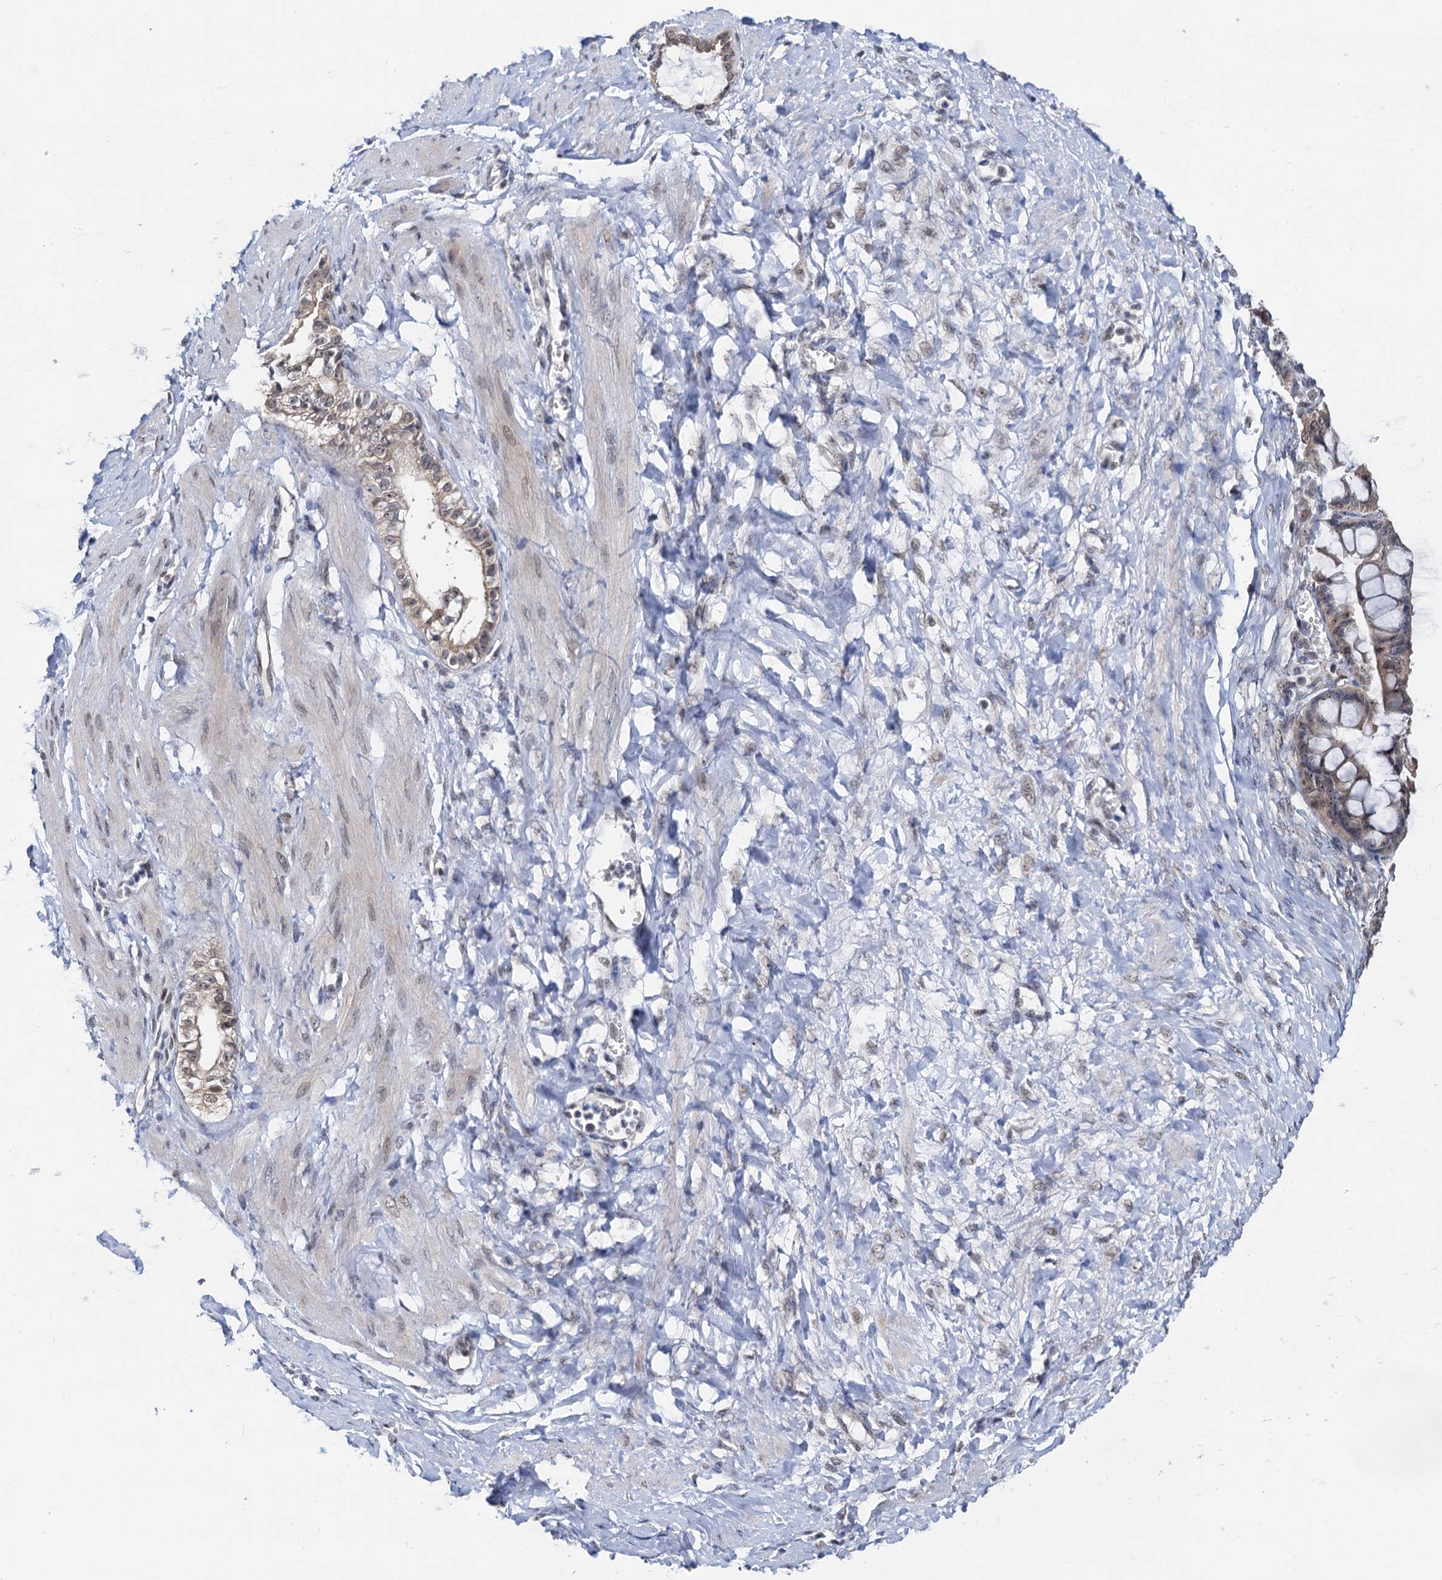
{"staining": {"intensity": "weak", "quantity": "25%-75%", "location": "cytoplasmic/membranous,nuclear"}, "tissue": "ovarian cancer", "cell_type": "Tumor cells", "image_type": "cancer", "snomed": [{"axis": "morphology", "description": "Cystadenocarcinoma, mucinous, NOS"}, {"axis": "topography", "description": "Ovary"}], "caption": "Mucinous cystadenocarcinoma (ovarian) stained with a protein marker displays weak staining in tumor cells.", "gene": "NAT10", "patient": {"sex": "female", "age": 73}}